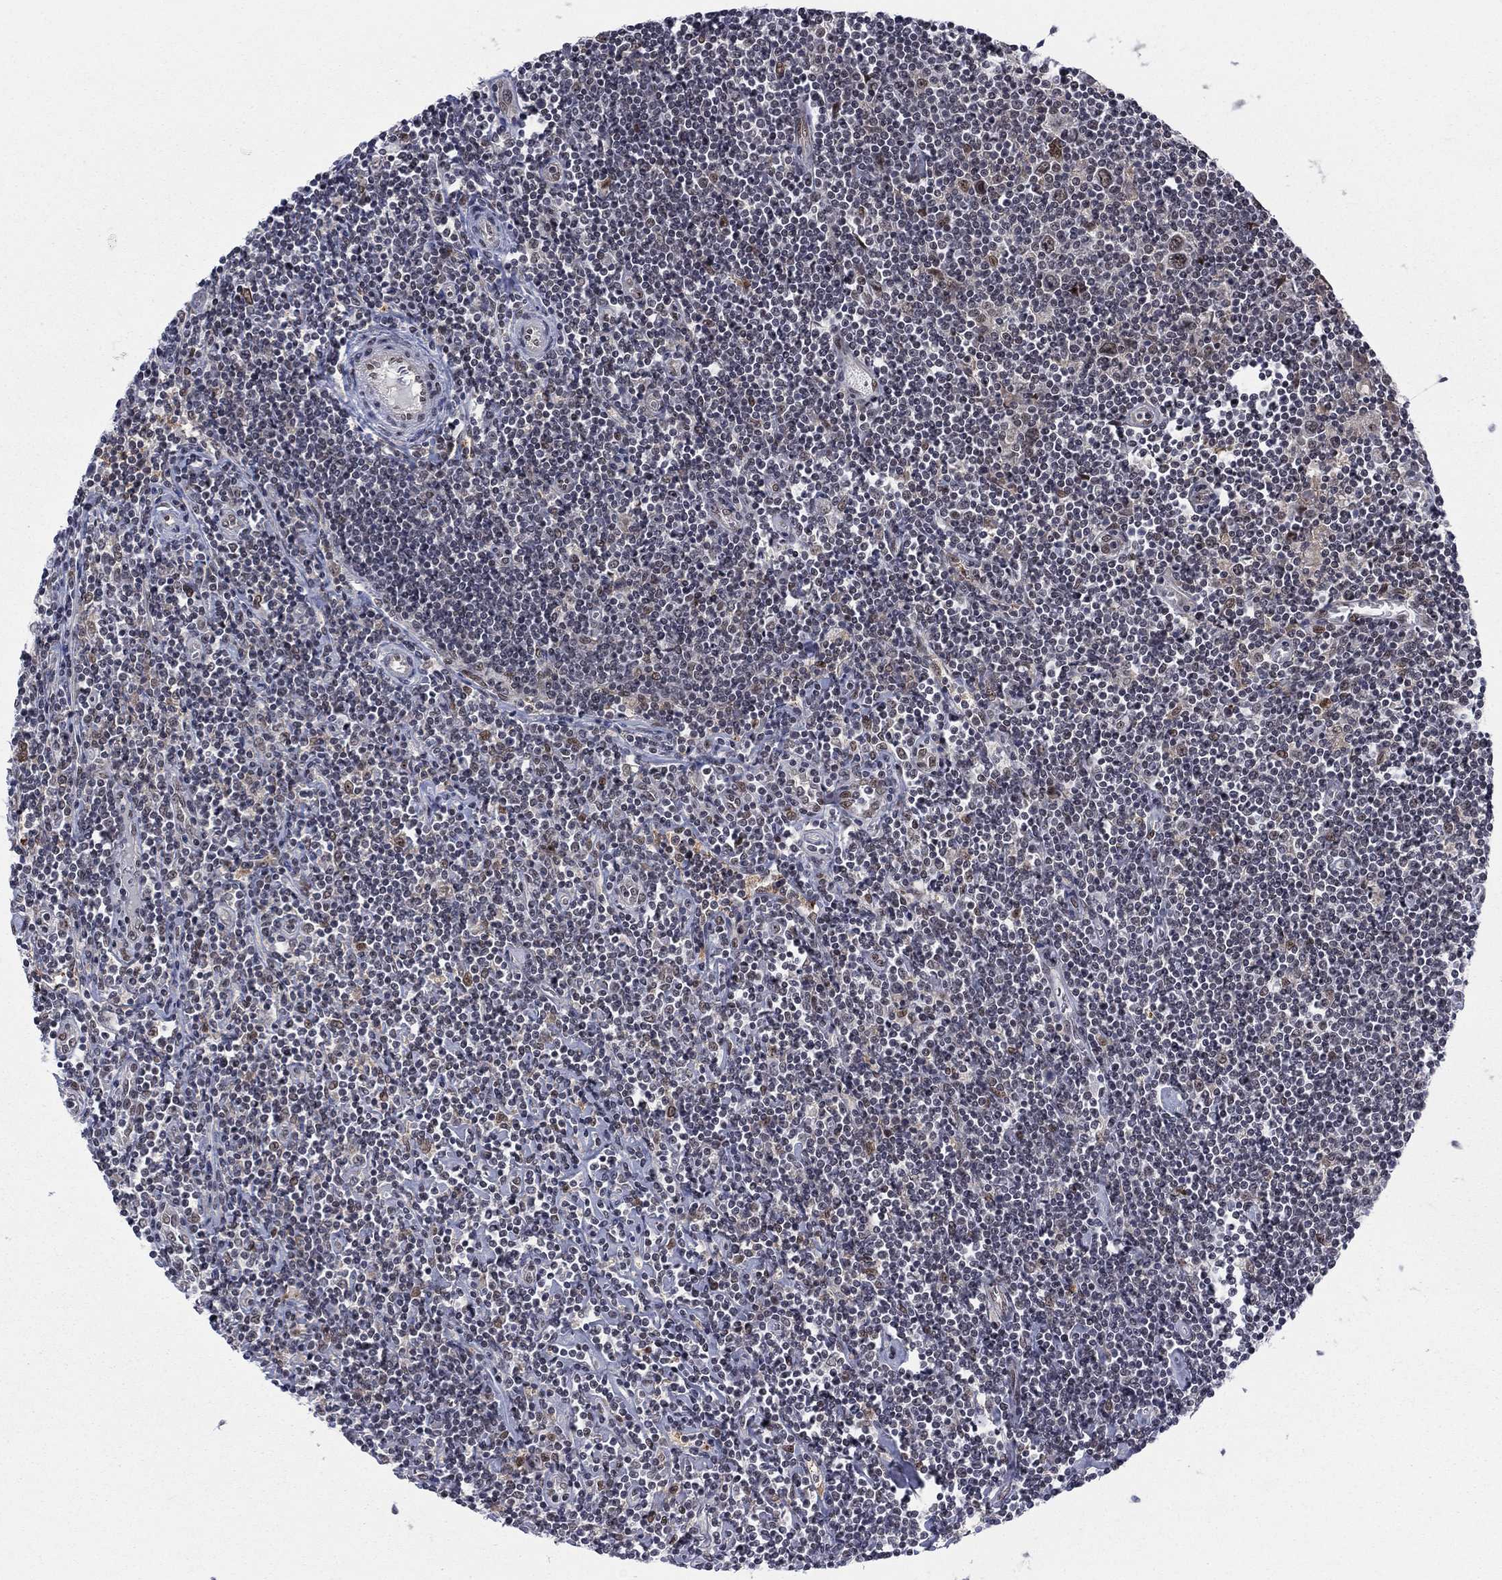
{"staining": {"intensity": "moderate", "quantity": "<25%", "location": "nuclear"}, "tissue": "lymphoma", "cell_type": "Tumor cells", "image_type": "cancer", "snomed": [{"axis": "morphology", "description": "Hodgkin's disease, NOS"}, {"axis": "topography", "description": "Lymph node"}], "caption": "The photomicrograph shows staining of Hodgkin's disease, revealing moderate nuclear protein staining (brown color) within tumor cells. The staining was performed using DAB, with brown indicating positive protein expression. Nuclei are stained blue with hematoxylin.", "gene": "FYTTD1", "patient": {"sex": "male", "age": 40}}